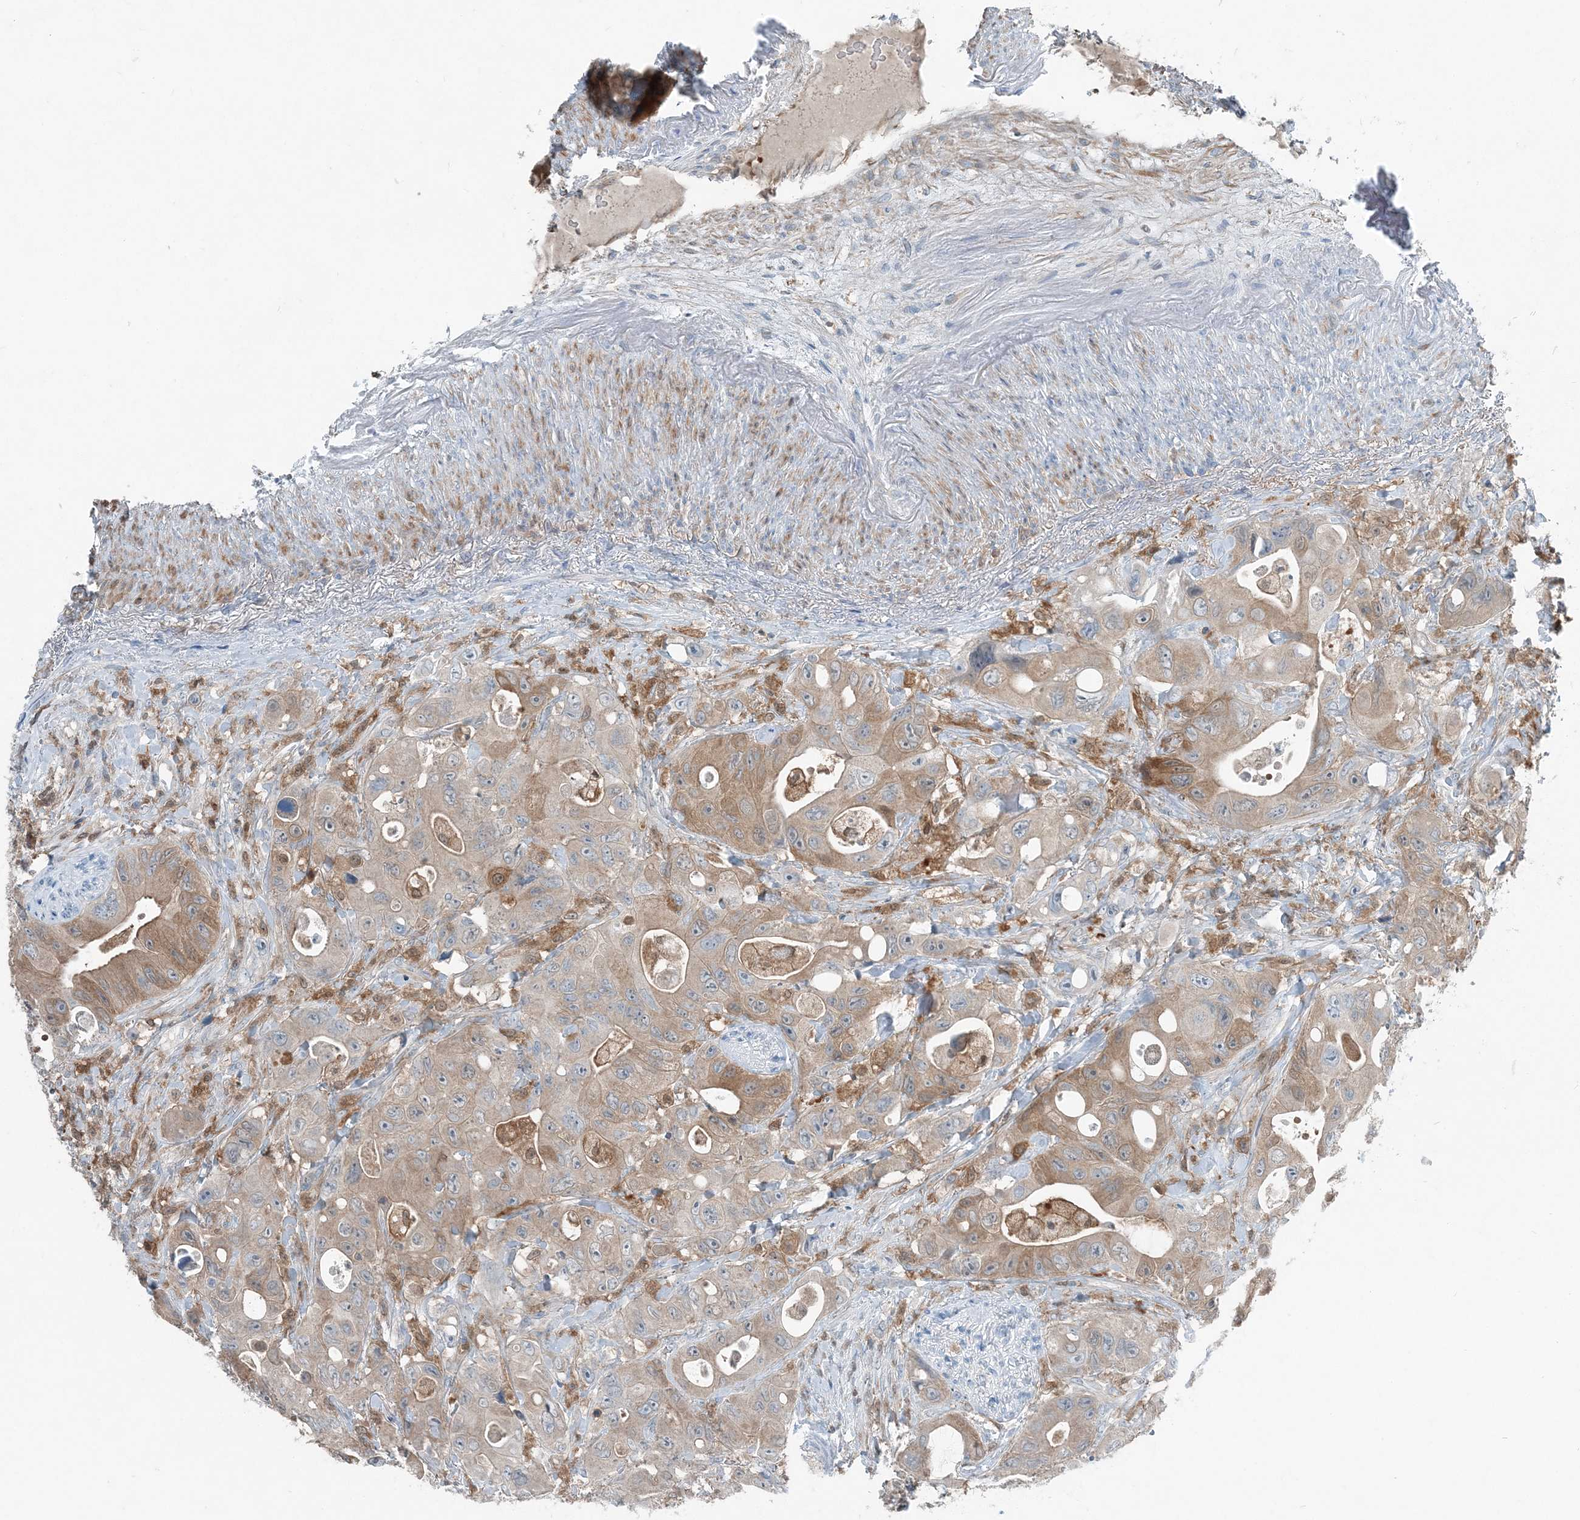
{"staining": {"intensity": "moderate", "quantity": ">75%", "location": "cytoplasmic/membranous"}, "tissue": "colorectal cancer", "cell_type": "Tumor cells", "image_type": "cancer", "snomed": [{"axis": "morphology", "description": "Adenocarcinoma, NOS"}, {"axis": "topography", "description": "Colon"}], "caption": "DAB (3,3'-diaminobenzidine) immunohistochemical staining of human colorectal cancer displays moderate cytoplasmic/membranous protein expression in about >75% of tumor cells. (DAB (3,3'-diaminobenzidine) IHC with brightfield microscopy, high magnification).", "gene": "ARMH1", "patient": {"sex": "female", "age": 46}}